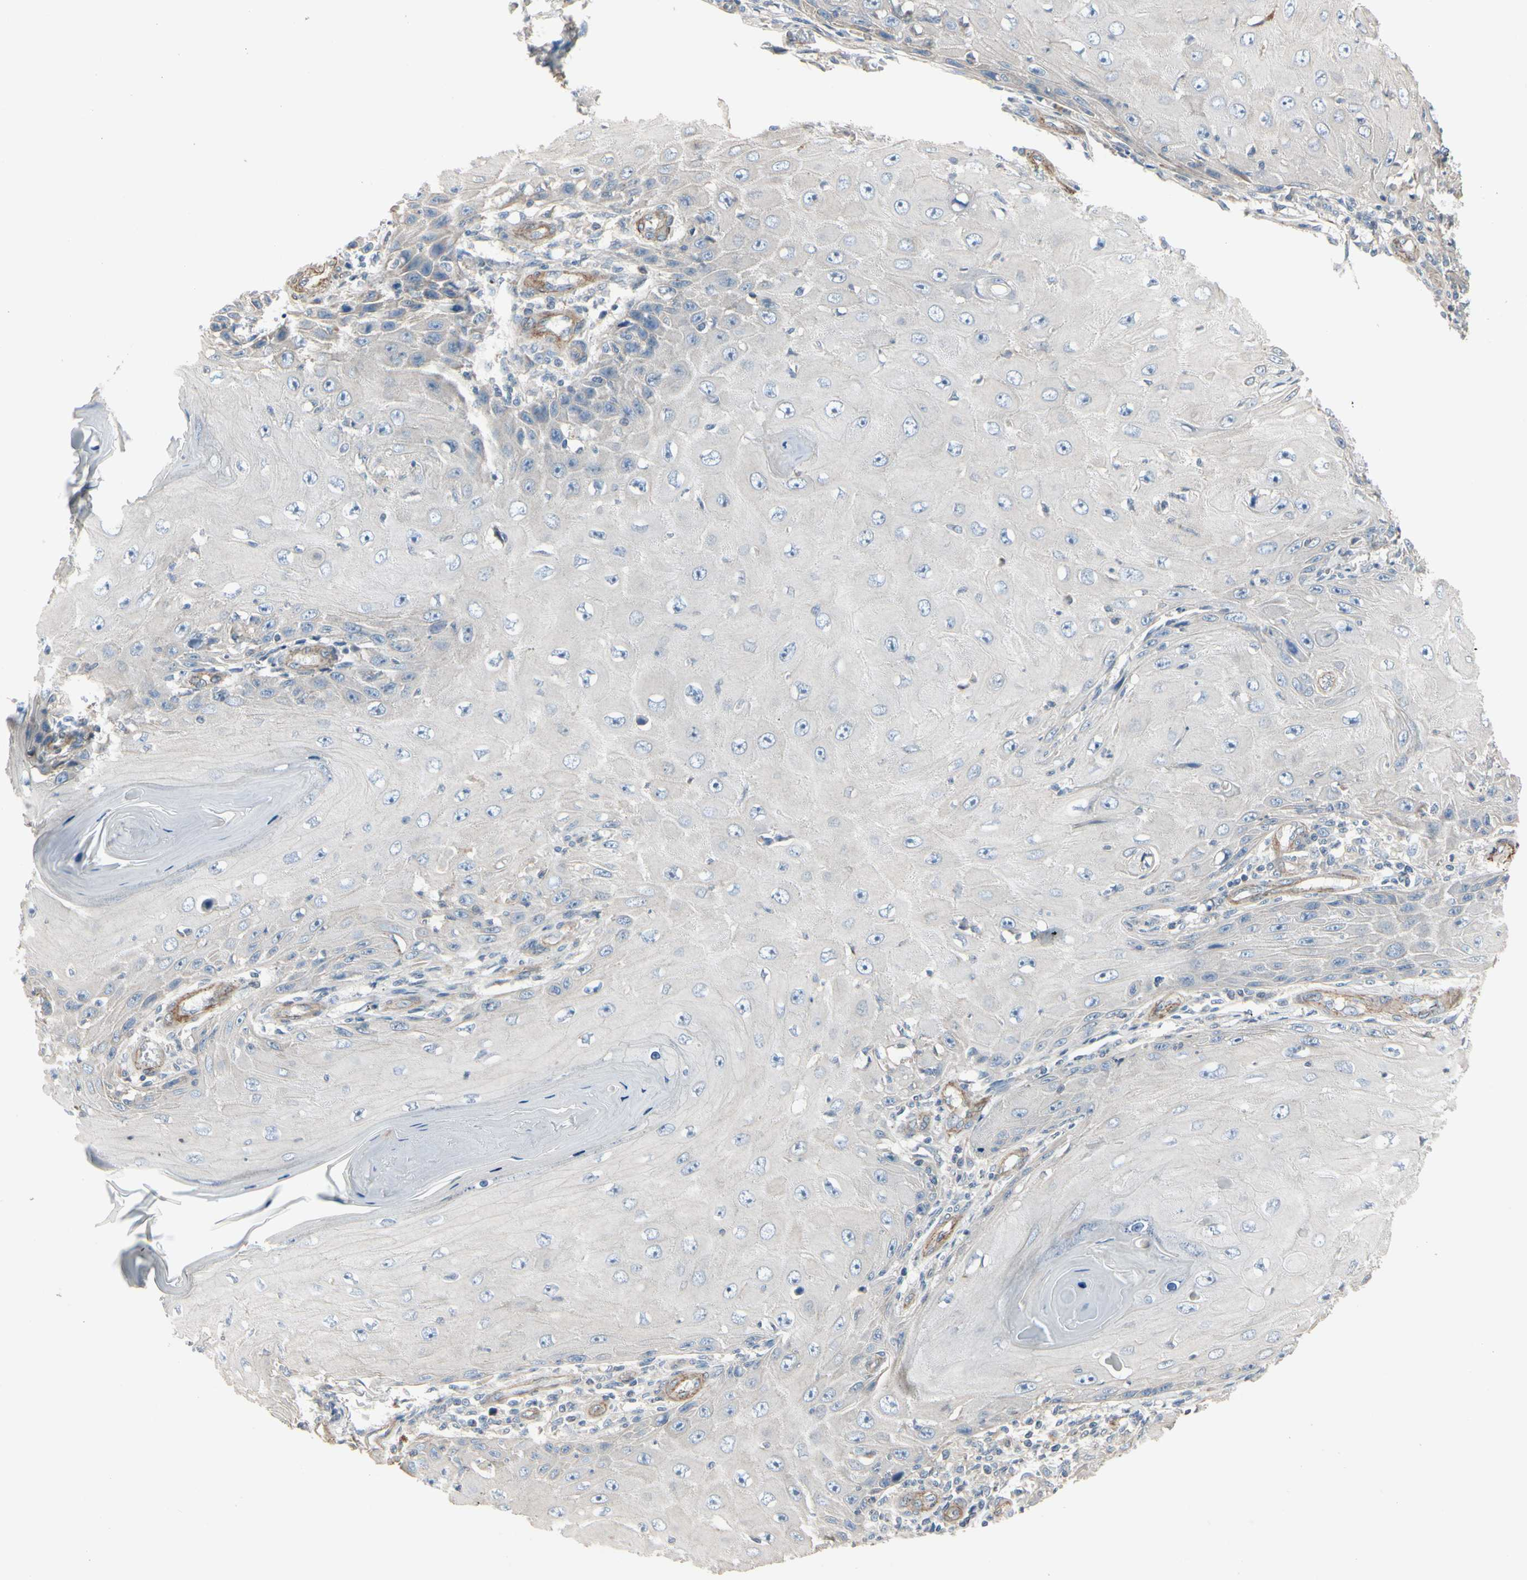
{"staining": {"intensity": "negative", "quantity": "none", "location": "none"}, "tissue": "skin cancer", "cell_type": "Tumor cells", "image_type": "cancer", "snomed": [{"axis": "morphology", "description": "Squamous cell carcinoma, NOS"}, {"axis": "topography", "description": "Skin"}], "caption": "Skin cancer (squamous cell carcinoma) was stained to show a protein in brown. There is no significant expression in tumor cells. (Stains: DAB IHC with hematoxylin counter stain, Microscopy: brightfield microscopy at high magnification).", "gene": "TPM1", "patient": {"sex": "female", "age": 73}}